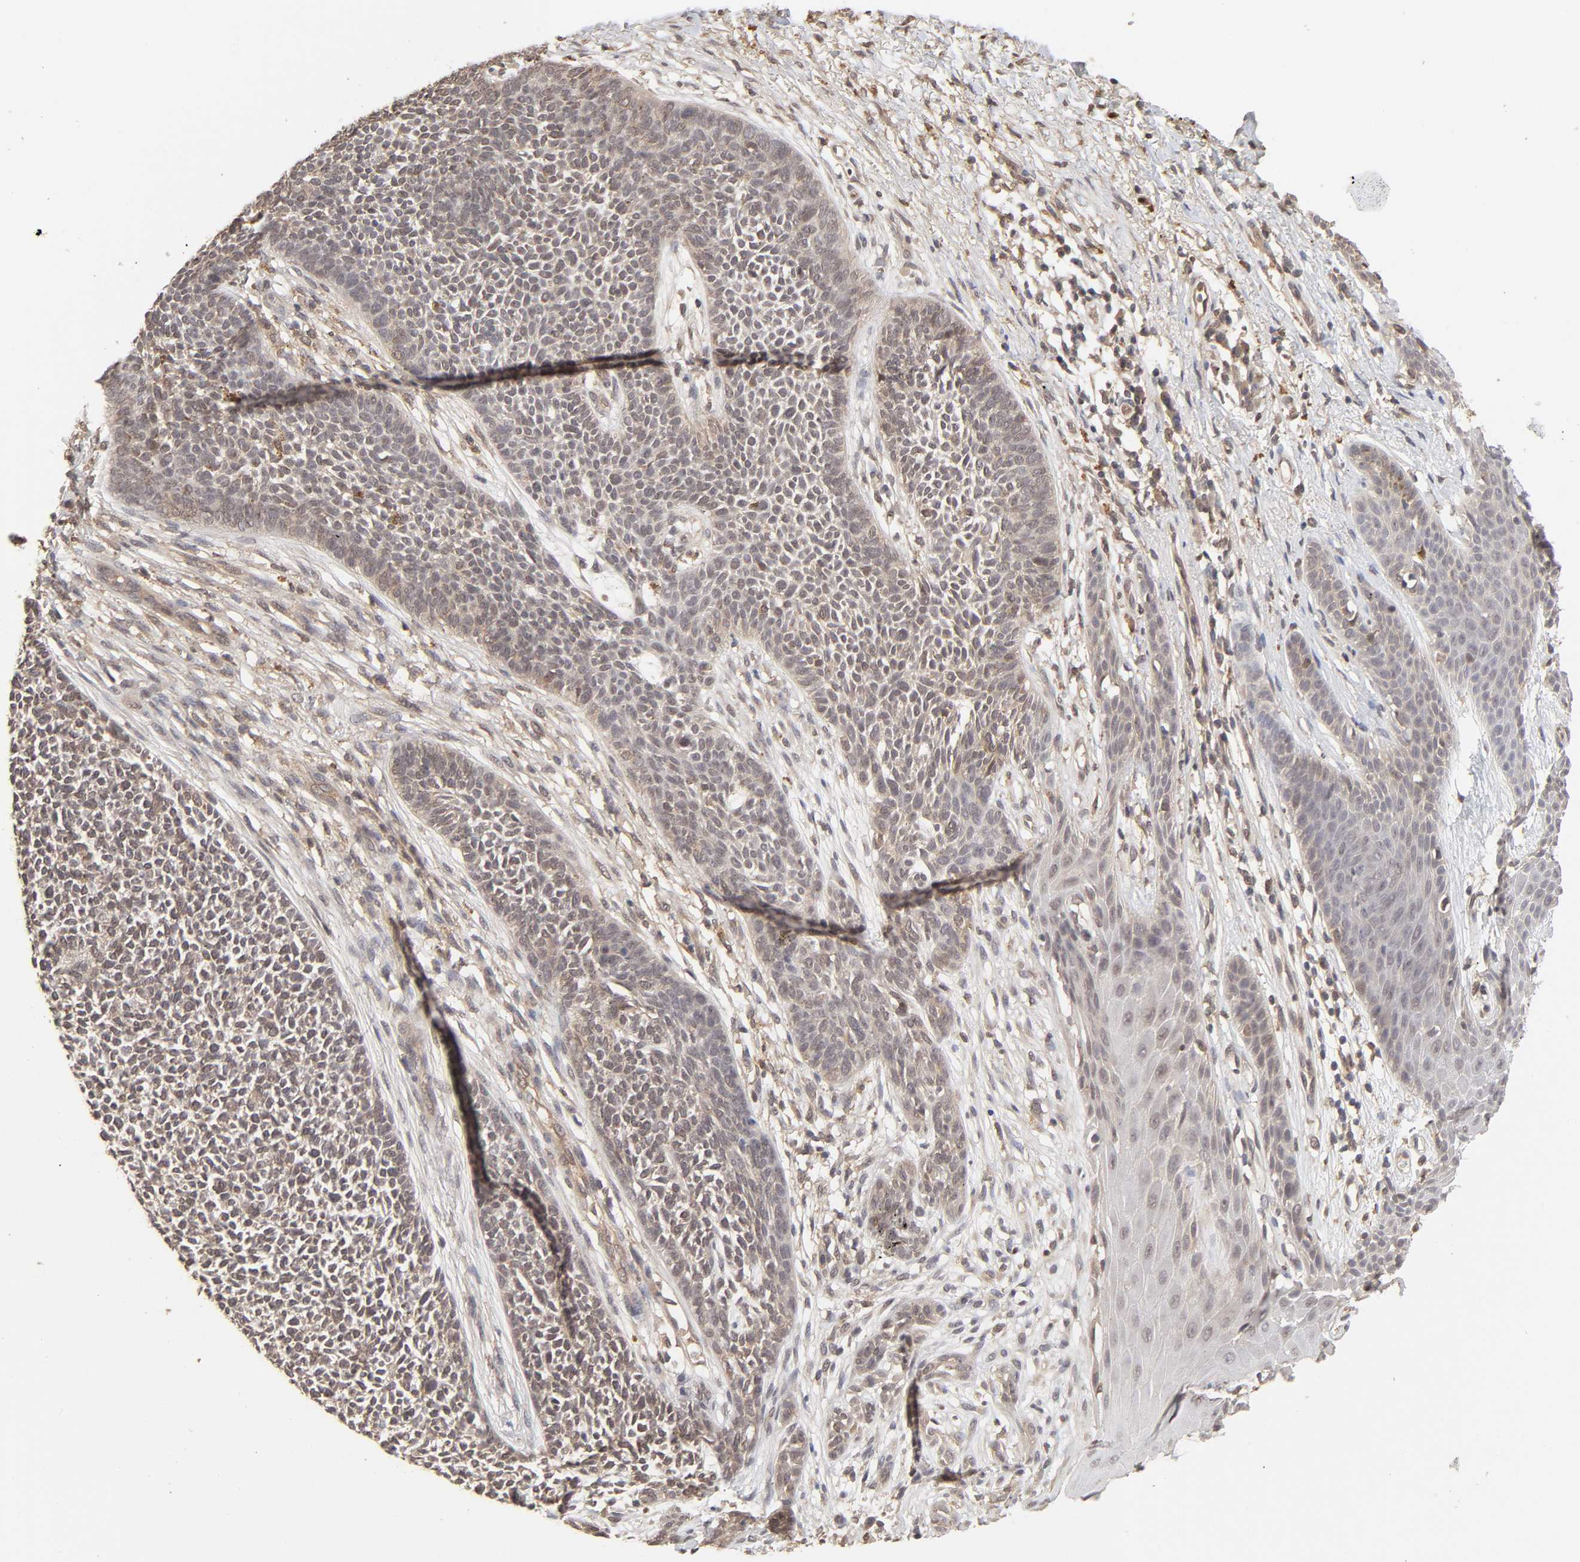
{"staining": {"intensity": "weak", "quantity": ">75%", "location": "cytoplasmic/membranous"}, "tissue": "skin cancer", "cell_type": "Tumor cells", "image_type": "cancer", "snomed": [{"axis": "morphology", "description": "Basal cell carcinoma"}, {"axis": "topography", "description": "Skin"}], "caption": "The photomicrograph demonstrates a brown stain indicating the presence of a protein in the cytoplasmic/membranous of tumor cells in skin basal cell carcinoma.", "gene": "MAPK1", "patient": {"sex": "female", "age": 84}}